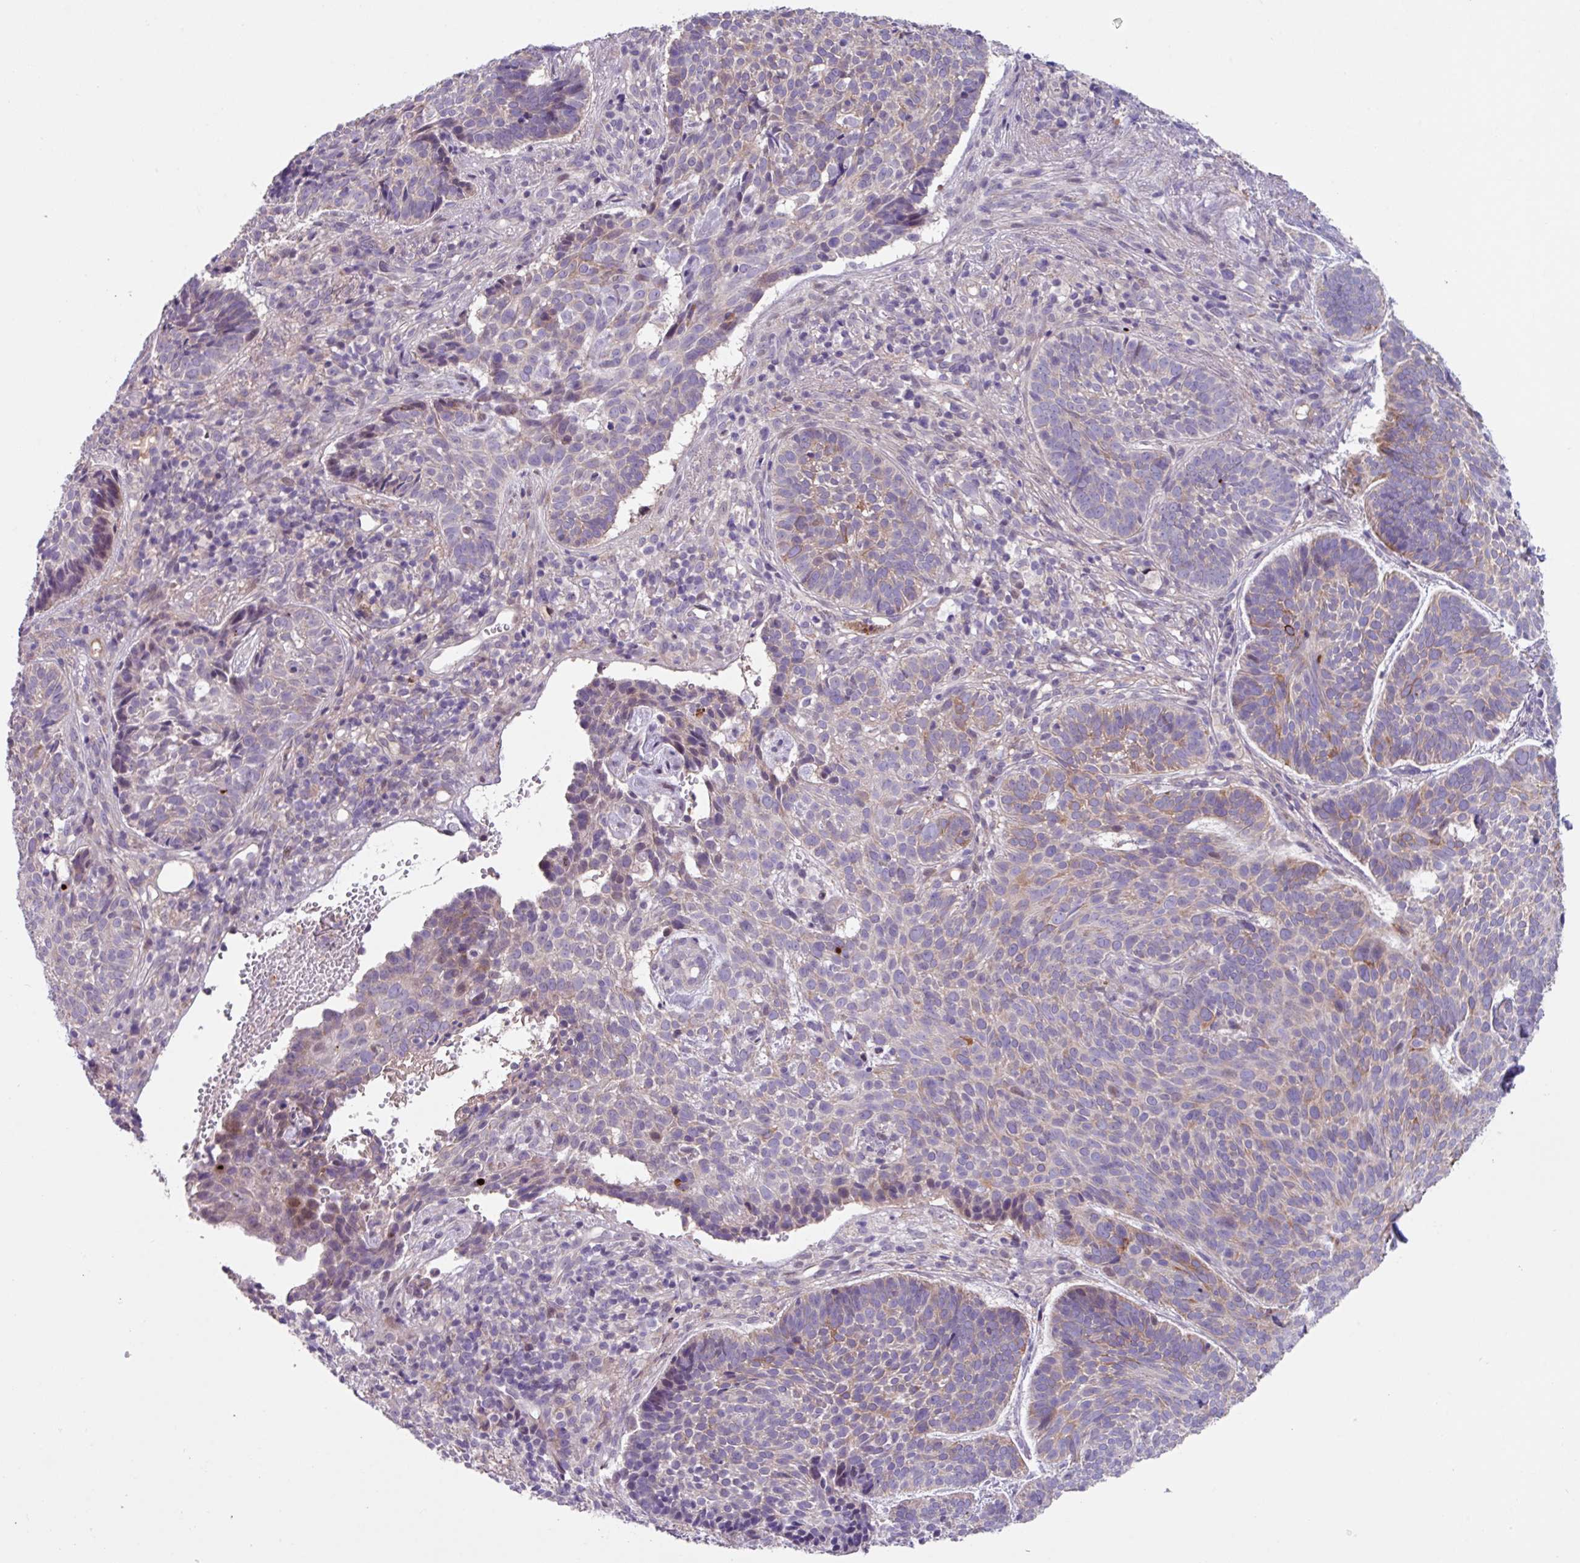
{"staining": {"intensity": "weak", "quantity": "<25%", "location": "cytoplasmic/membranous"}, "tissue": "skin cancer", "cell_type": "Tumor cells", "image_type": "cancer", "snomed": [{"axis": "morphology", "description": "Basal cell carcinoma"}, {"axis": "topography", "description": "Skin"}], "caption": "Immunohistochemical staining of human skin cancer reveals no significant staining in tumor cells.", "gene": "IQCJ", "patient": {"sex": "male", "age": 70}}